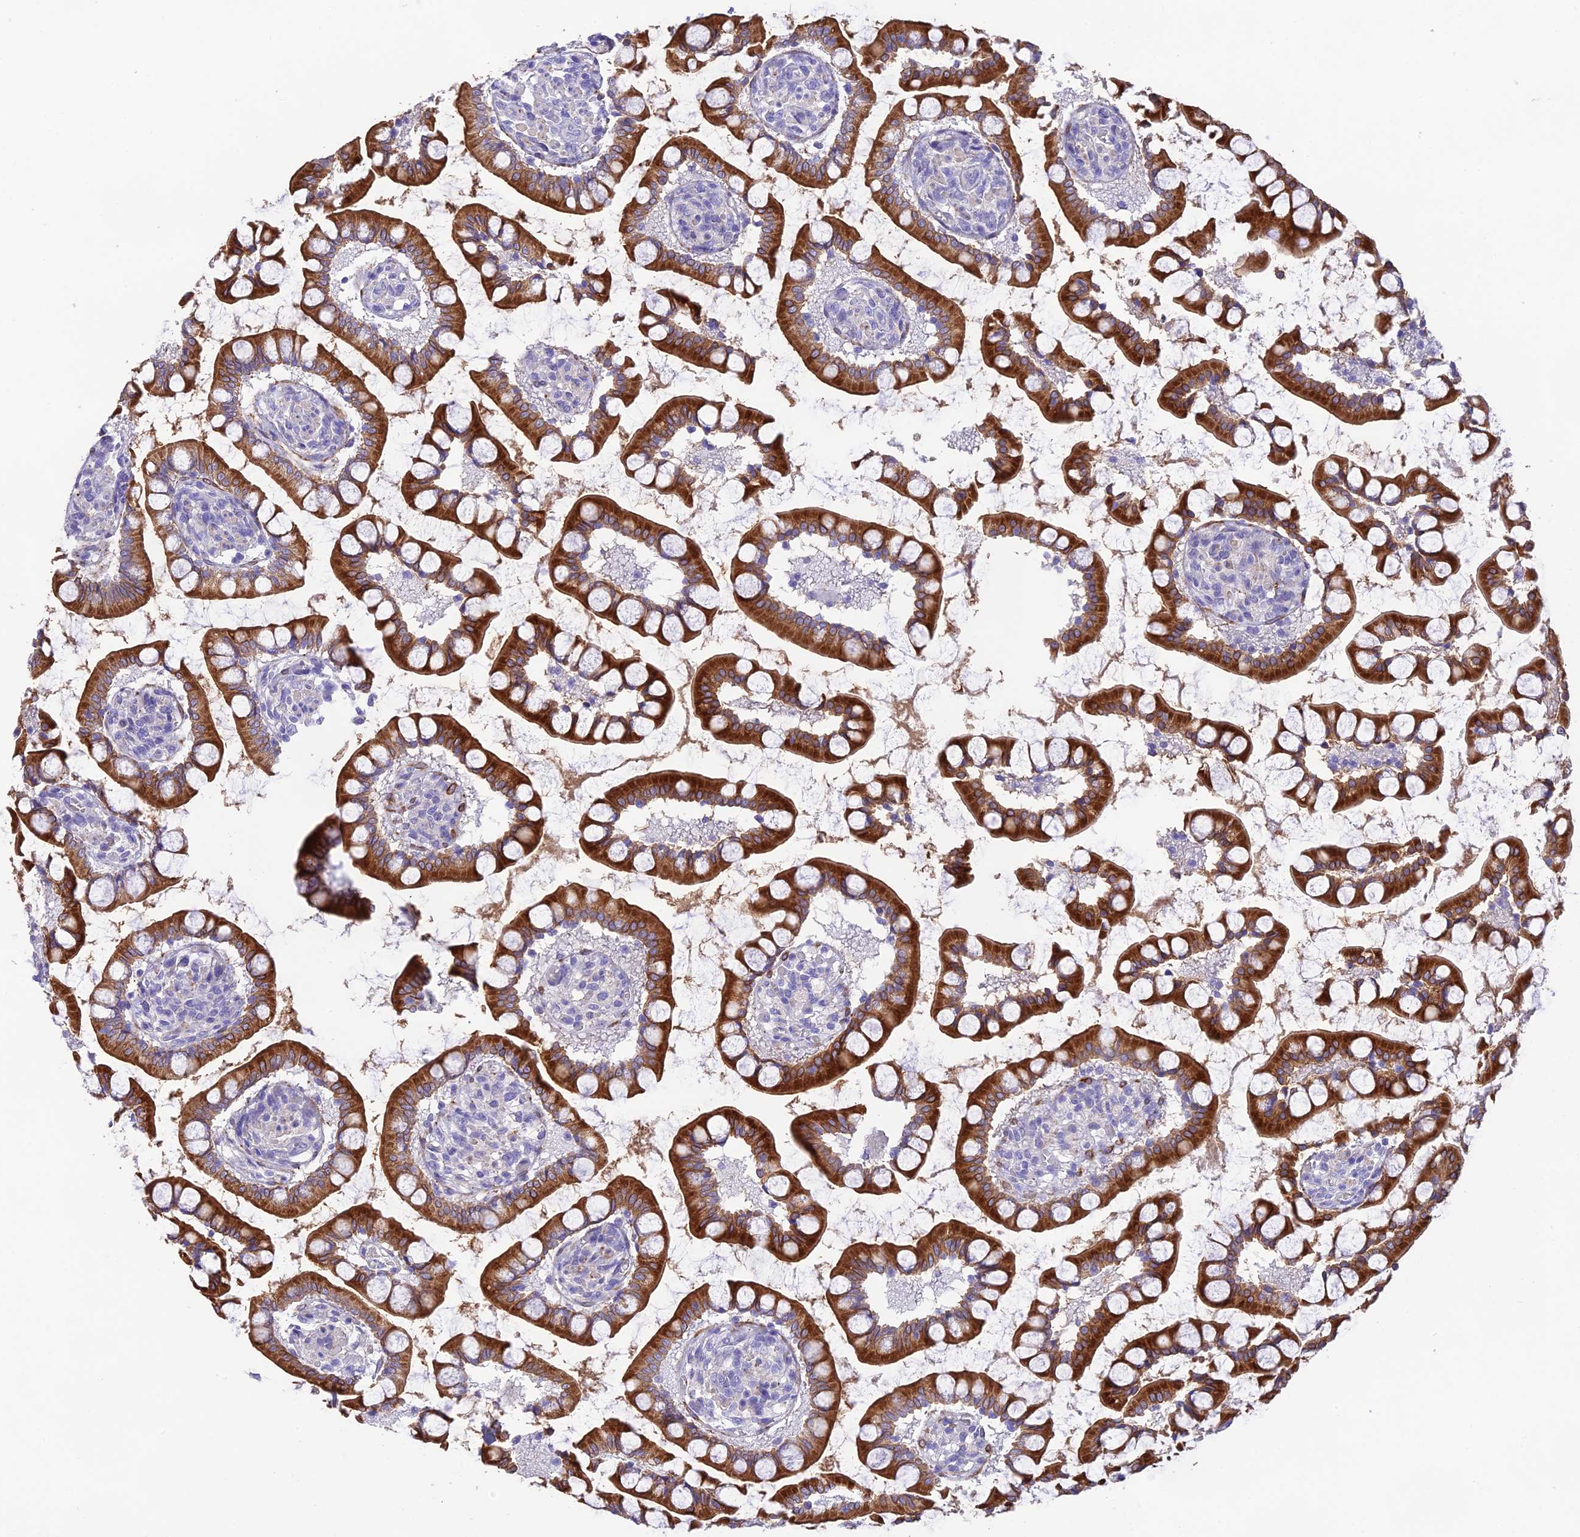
{"staining": {"intensity": "strong", "quantity": ">75%", "location": "cytoplasmic/membranous"}, "tissue": "small intestine", "cell_type": "Glandular cells", "image_type": "normal", "snomed": [{"axis": "morphology", "description": "Normal tissue, NOS"}, {"axis": "topography", "description": "Small intestine"}], "caption": "Strong cytoplasmic/membranous positivity is identified in about >75% of glandular cells in benign small intestine.", "gene": "HSD17B2", "patient": {"sex": "male", "age": 52}}